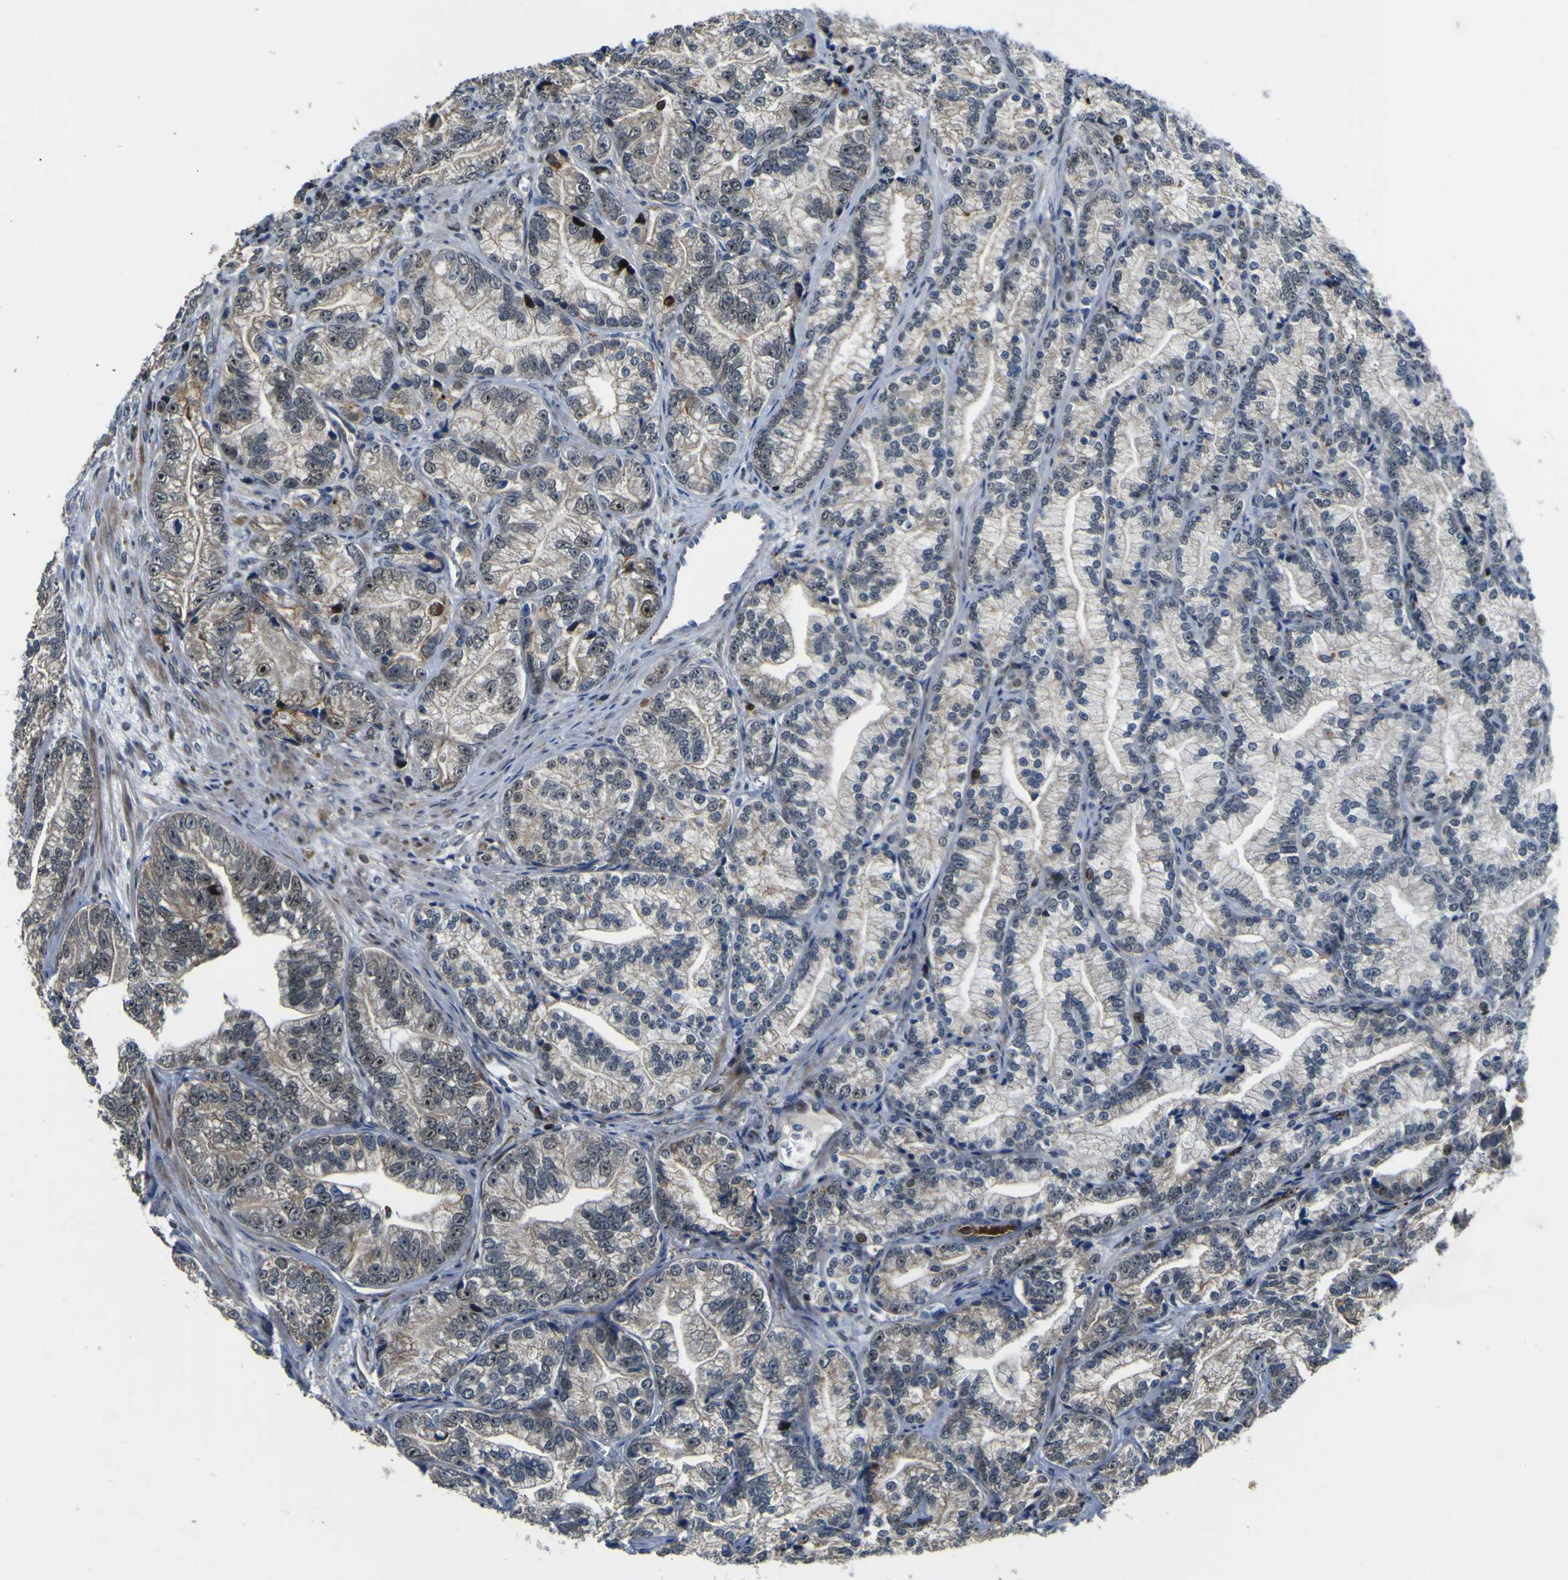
{"staining": {"intensity": "weak", "quantity": "25%-75%", "location": "cytoplasmic/membranous"}, "tissue": "prostate cancer", "cell_type": "Tumor cells", "image_type": "cancer", "snomed": [{"axis": "morphology", "description": "Adenocarcinoma, Low grade"}, {"axis": "topography", "description": "Prostate"}], "caption": "There is low levels of weak cytoplasmic/membranous positivity in tumor cells of prostate adenocarcinoma (low-grade), as demonstrated by immunohistochemical staining (brown color).", "gene": "LBHD1", "patient": {"sex": "male", "age": 89}}